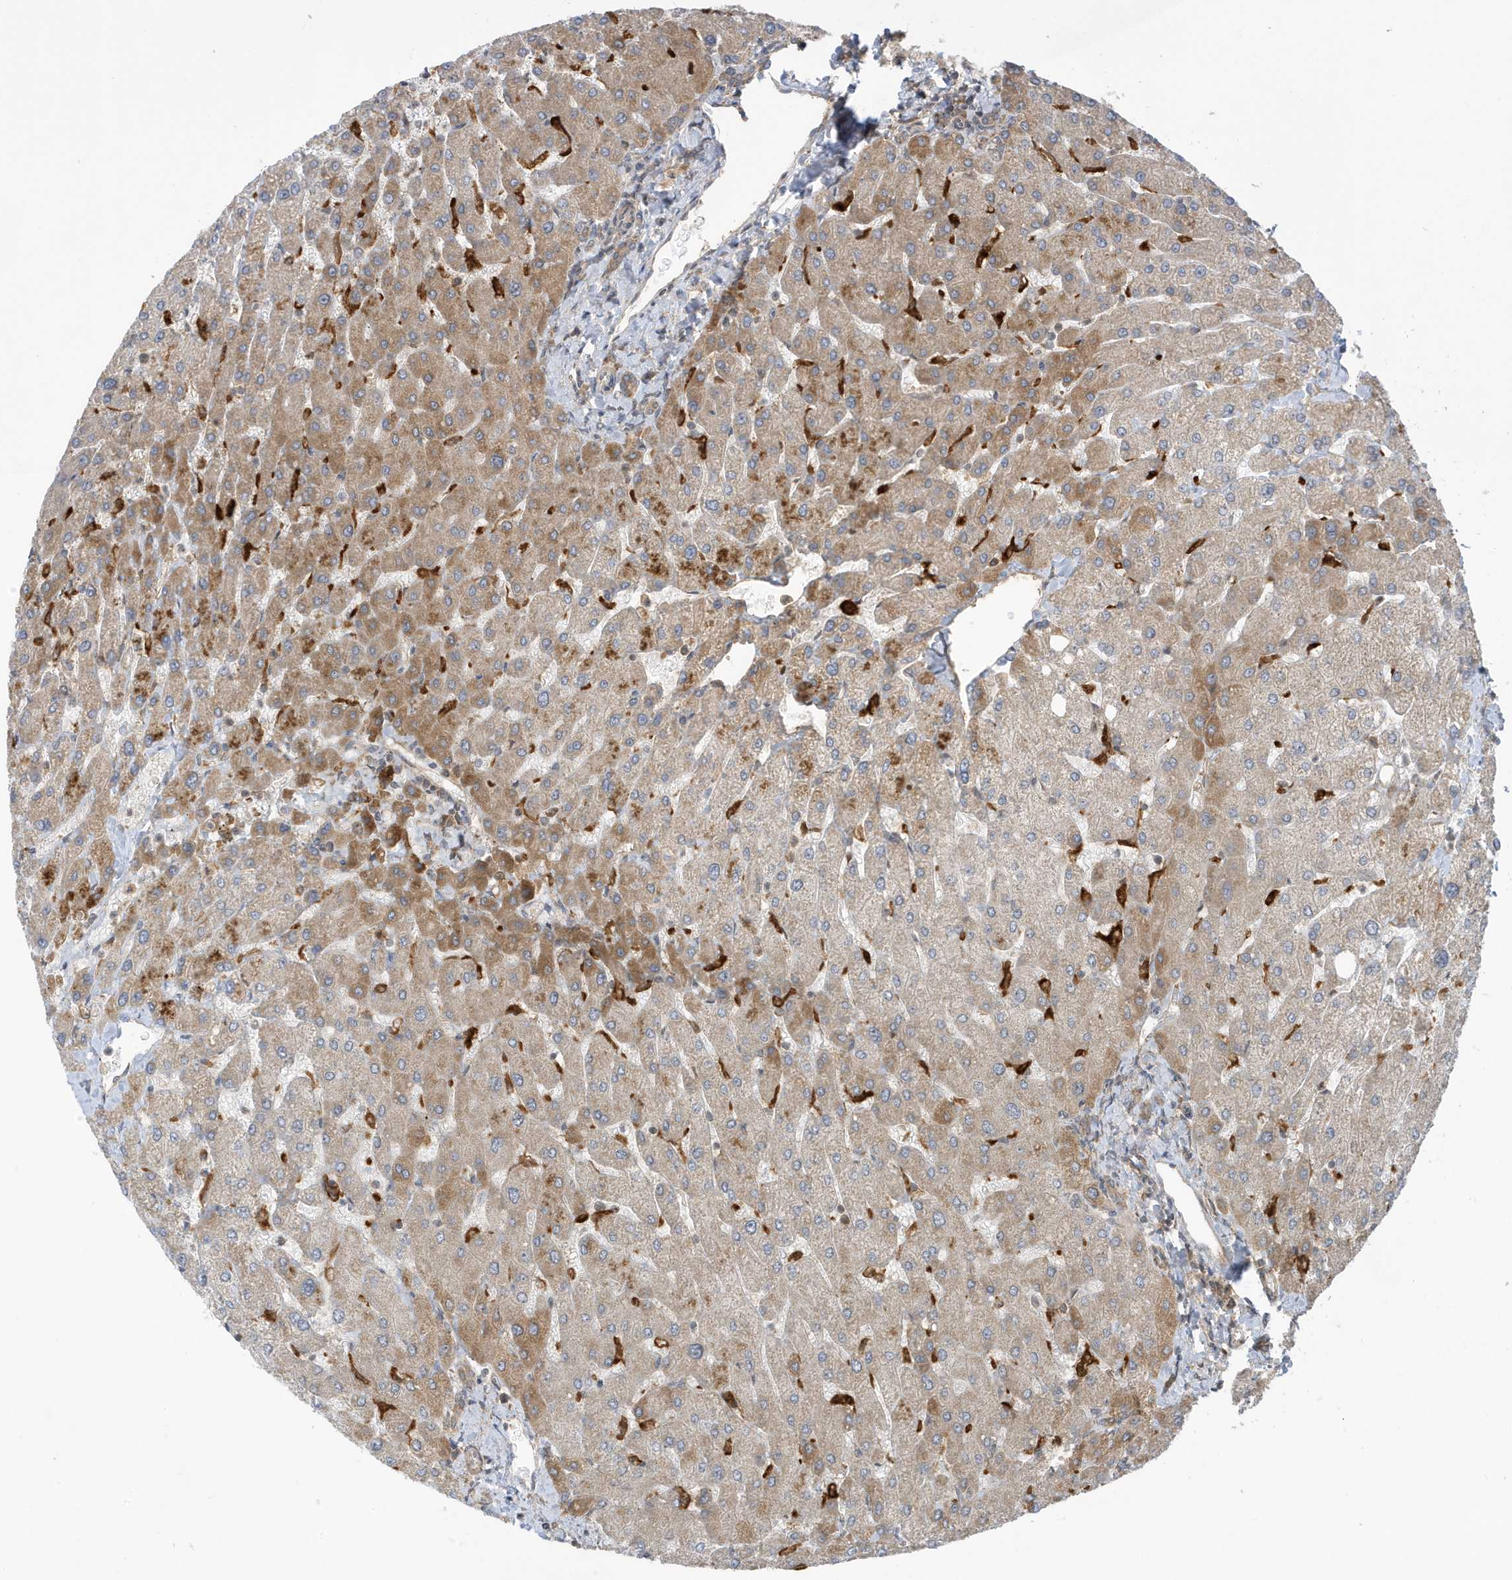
{"staining": {"intensity": "weak", "quantity": ">75%", "location": "cytoplasmic/membranous"}, "tissue": "liver", "cell_type": "Cholangiocytes", "image_type": "normal", "snomed": [{"axis": "morphology", "description": "Normal tissue, NOS"}, {"axis": "topography", "description": "Liver"}], "caption": "Immunohistochemistry (IHC) image of unremarkable human liver stained for a protein (brown), which displays low levels of weak cytoplasmic/membranous staining in approximately >75% of cholangiocytes.", "gene": "DHX36", "patient": {"sex": "male", "age": 55}}